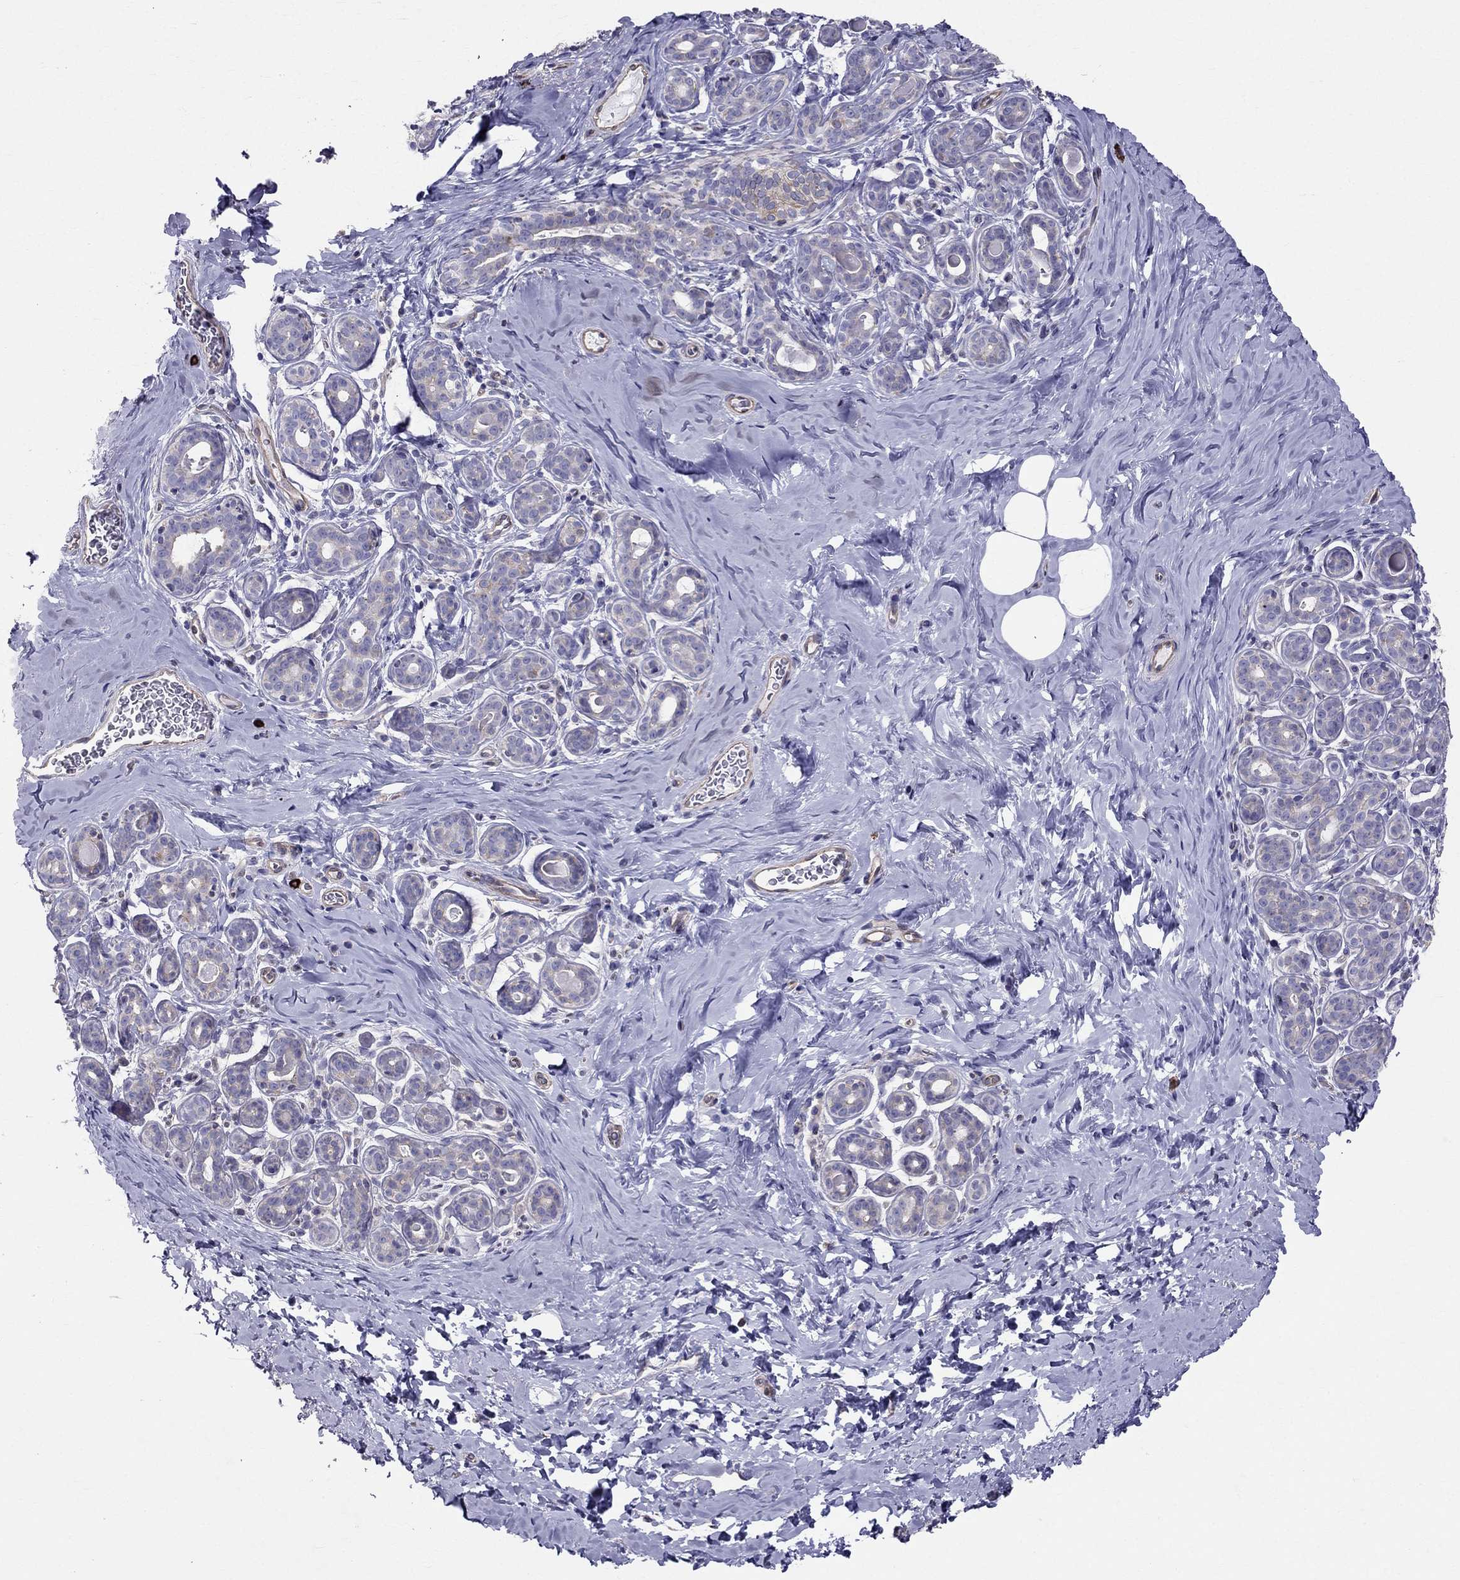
{"staining": {"intensity": "negative", "quantity": "none", "location": "none"}, "tissue": "breast", "cell_type": "Adipocytes", "image_type": "normal", "snomed": [{"axis": "morphology", "description": "Normal tissue, NOS"}, {"axis": "topography", "description": "Skin"}, {"axis": "topography", "description": "Breast"}], "caption": "This is a photomicrograph of IHC staining of unremarkable breast, which shows no positivity in adipocytes.", "gene": "ENOX1", "patient": {"sex": "female", "age": 43}}